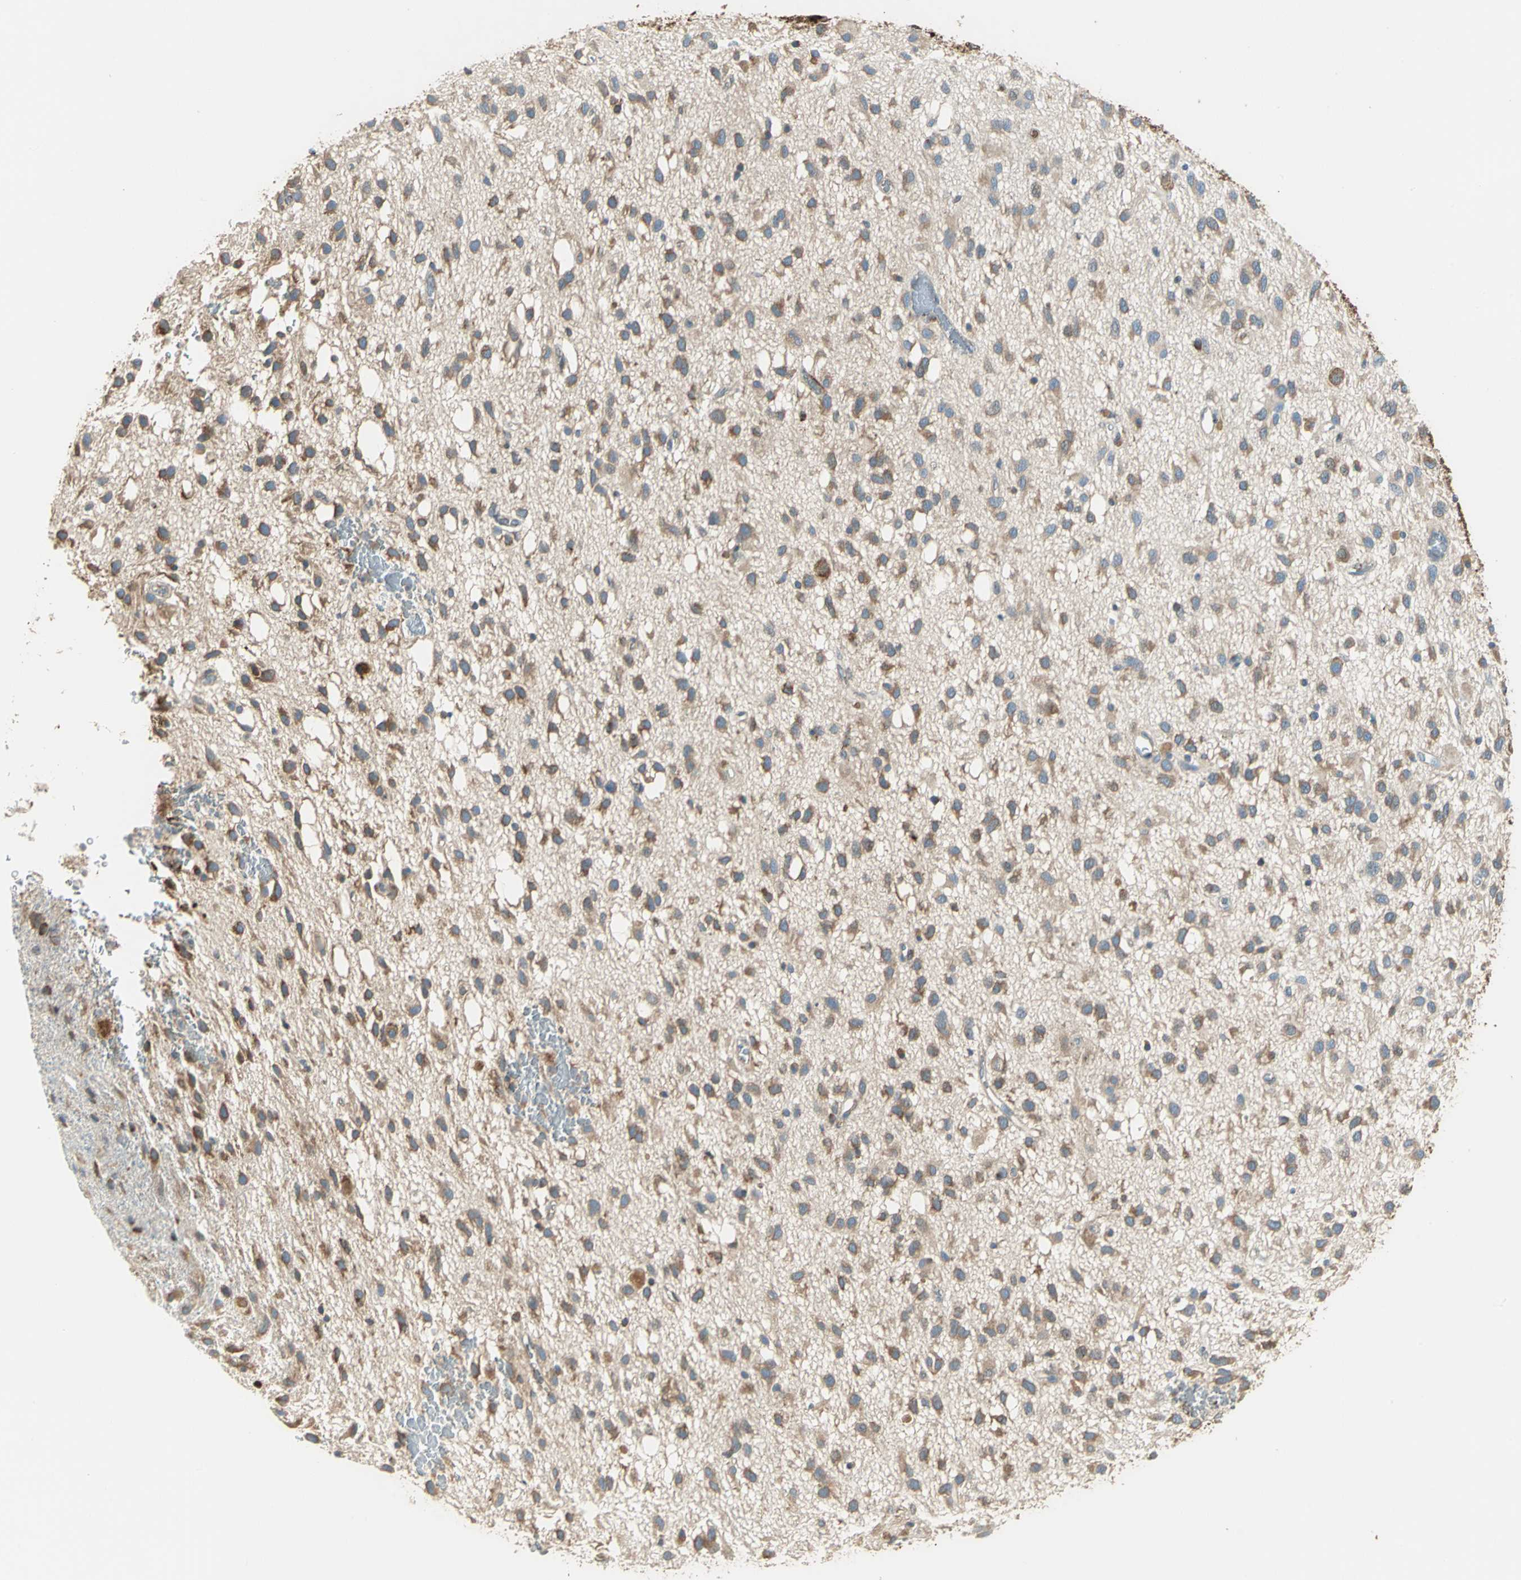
{"staining": {"intensity": "moderate", "quantity": ">75%", "location": "cytoplasmic/membranous"}, "tissue": "glioma", "cell_type": "Tumor cells", "image_type": "cancer", "snomed": [{"axis": "morphology", "description": "Glioma, malignant, Low grade"}, {"axis": "topography", "description": "Brain"}], "caption": "Malignant glioma (low-grade) tissue shows moderate cytoplasmic/membranous staining in about >75% of tumor cells", "gene": "PDIA4", "patient": {"sex": "male", "age": 77}}